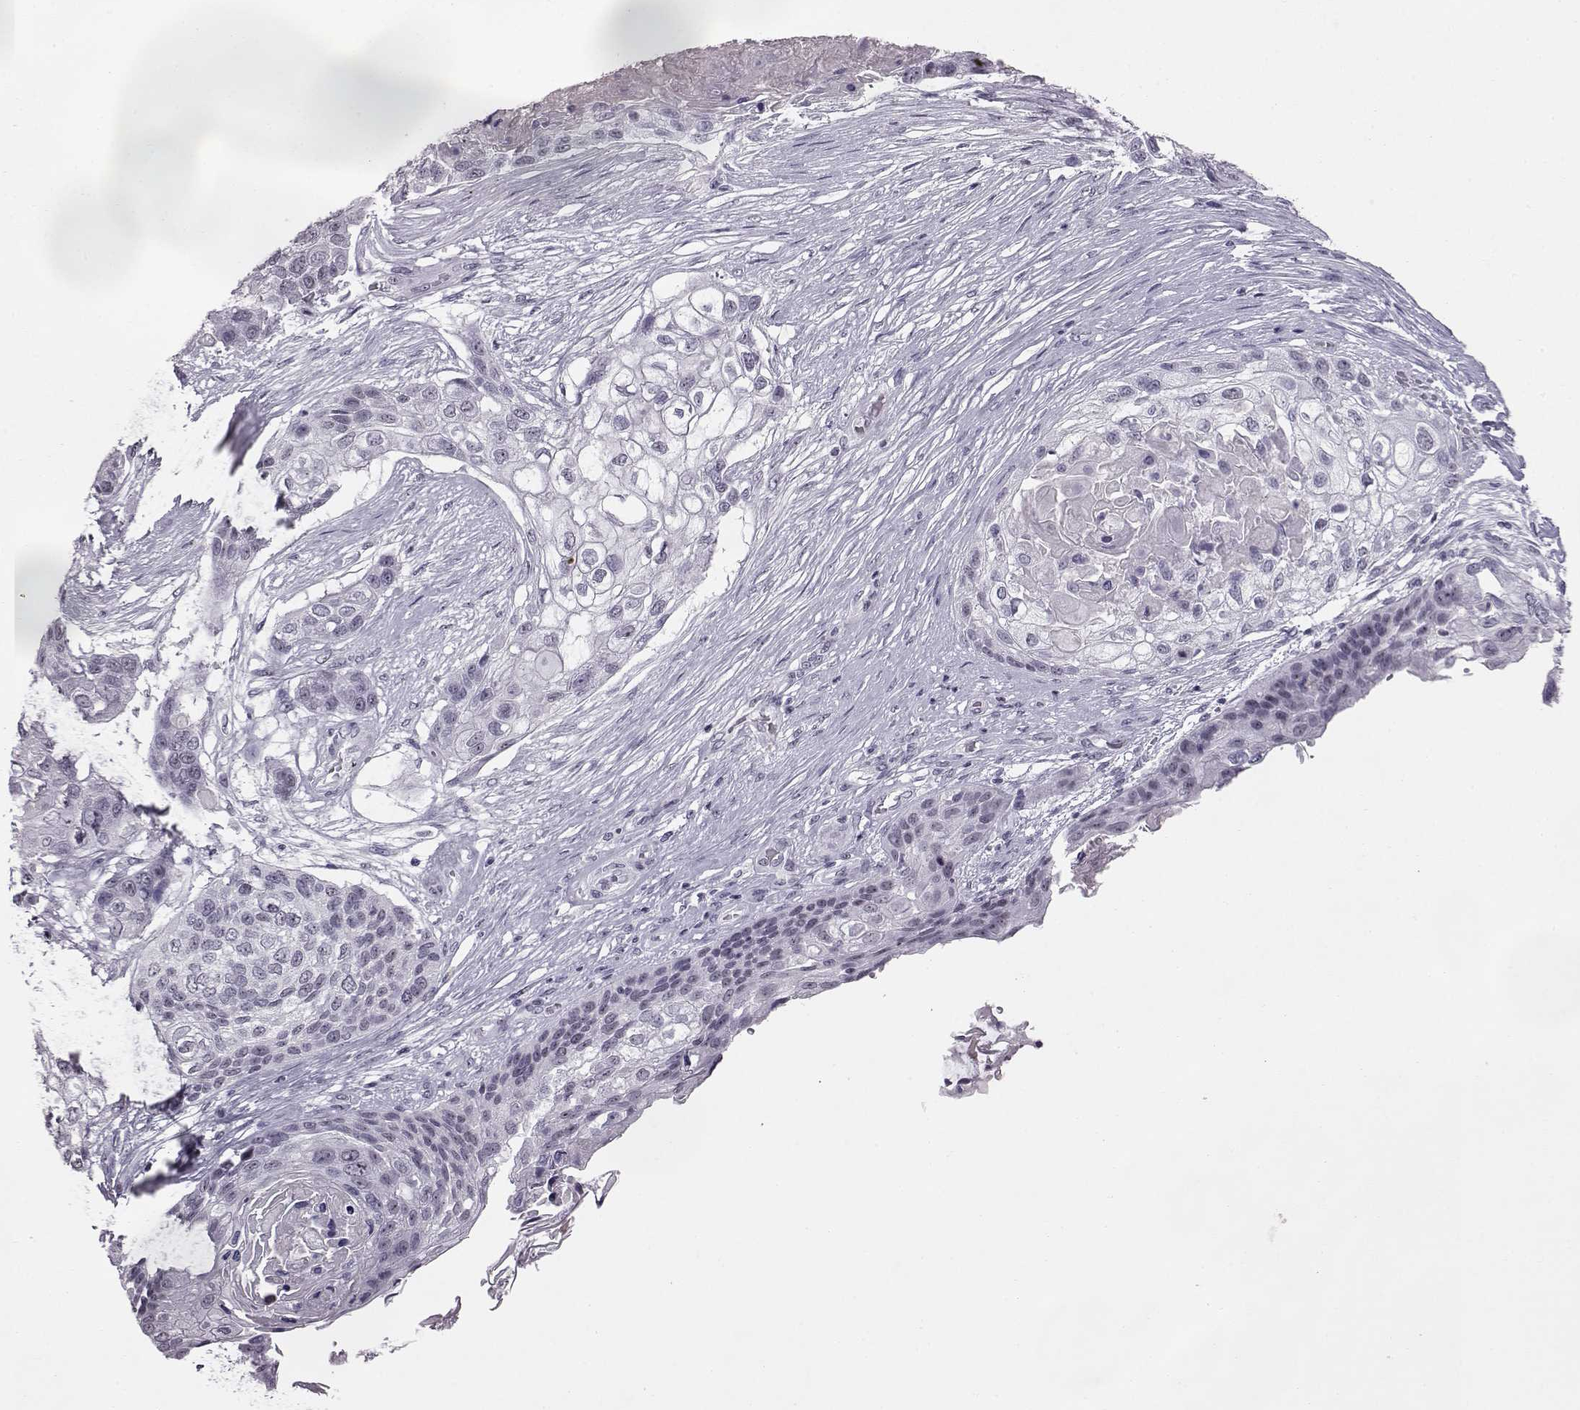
{"staining": {"intensity": "negative", "quantity": "none", "location": "none"}, "tissue": "lung cancer", "cell_type": "Tumor cells", "image_type": "cancer", "snomed": [{"axis": "morphology", "description": "Squamous cell carcinoma, NOS"}, {"axis": "topography", "description": "Lung"}], "caption": "Lung cancer was stained to show a protein in brown. There is no significant staining in tumor cells.", "gene": "ADGRG2", "patient": {"sex": "male", "age": 69}}